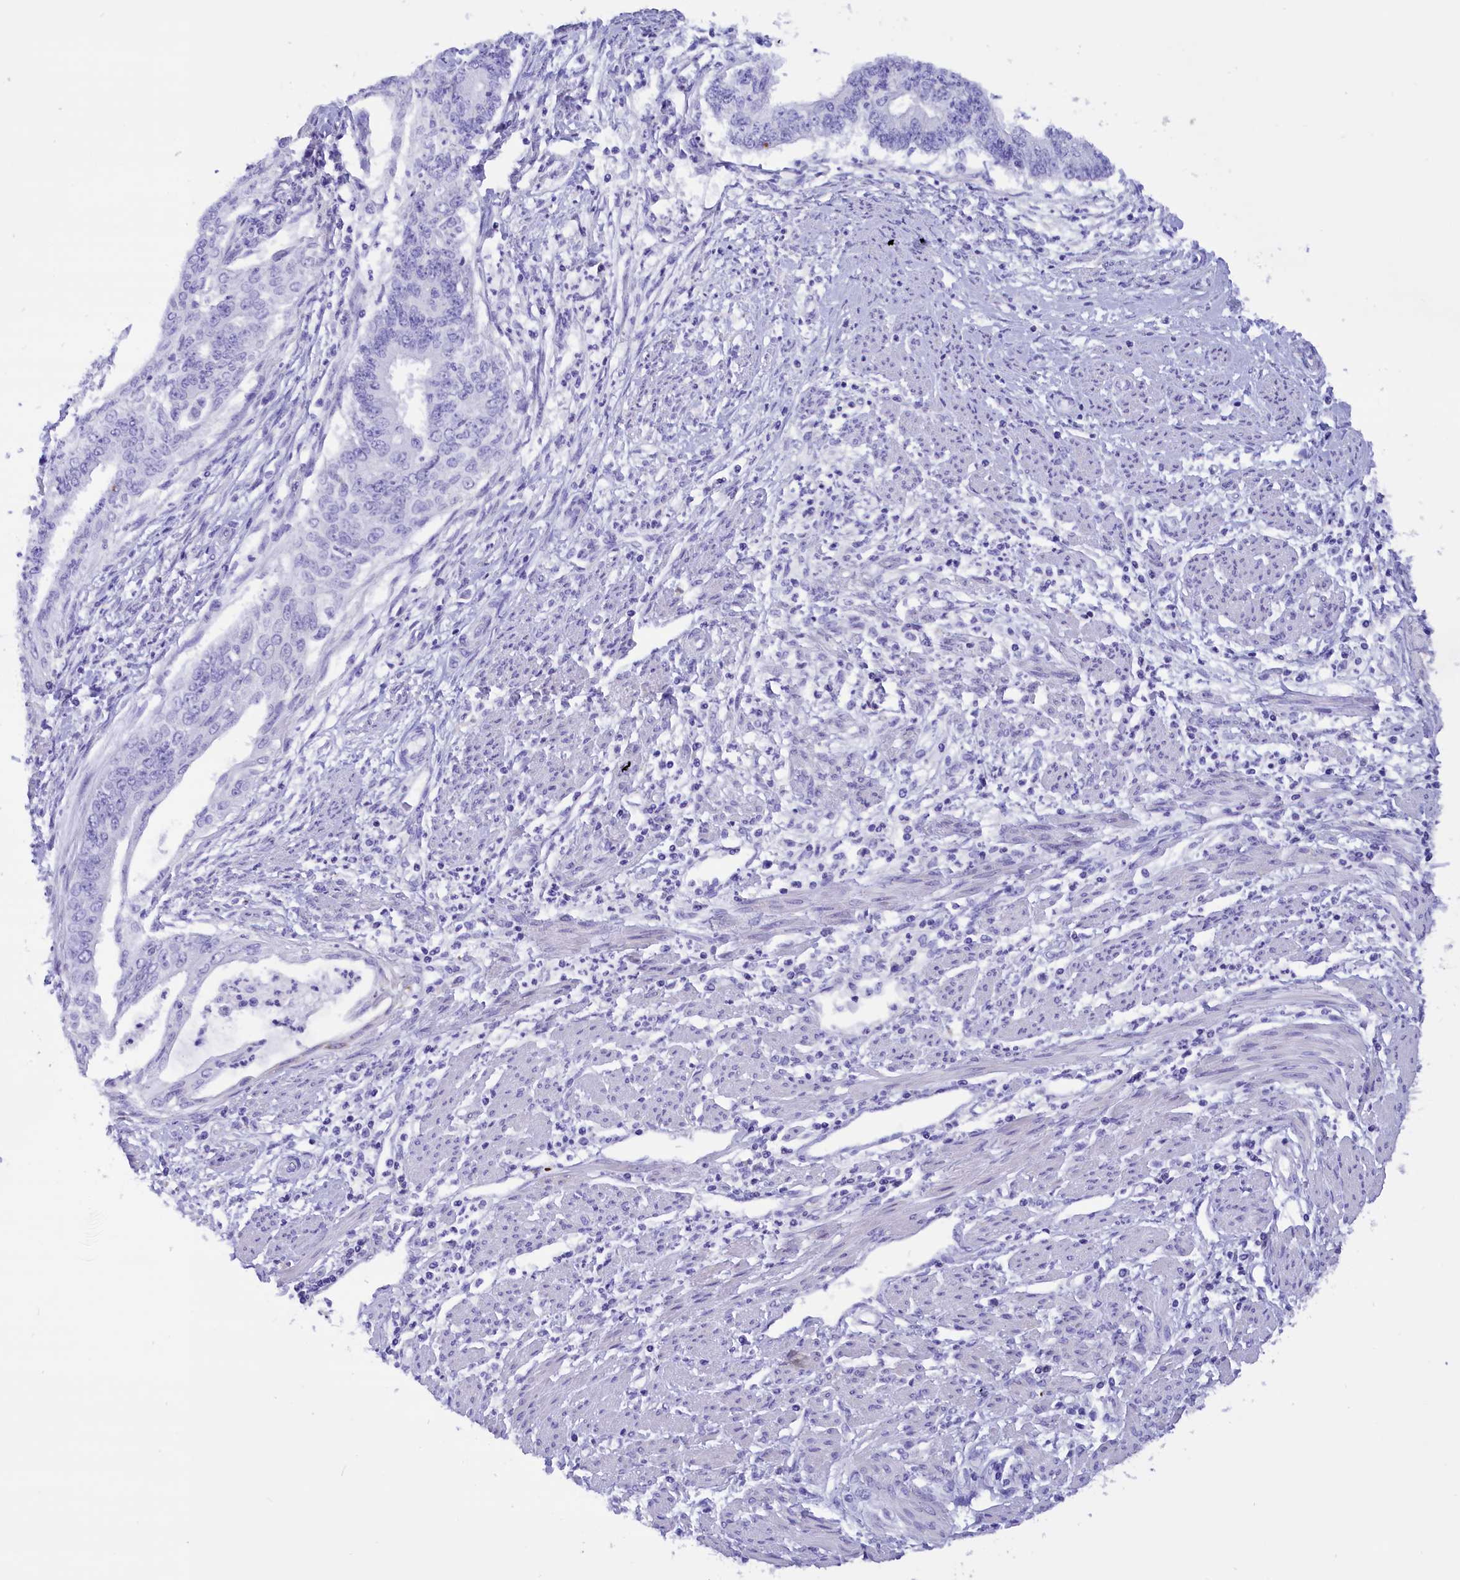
{"staining": {"intensity": "negative", "quantity": "none", "location": "none"}, "tissue": "endometrial cancer", "cell_type": "Tumor cells", "image_type": "cancer", "snomed": [{"axis": "morphology", "description": "Adenocarcinoma, NOS"}, {"axis": "topography", "description": "Endometrium"}], "caption": "Image shows no significant protein staining in tumor cells of endometrial cancer.", "gene": "ABAT", "patient": {"sex": "female", "age": 73}}